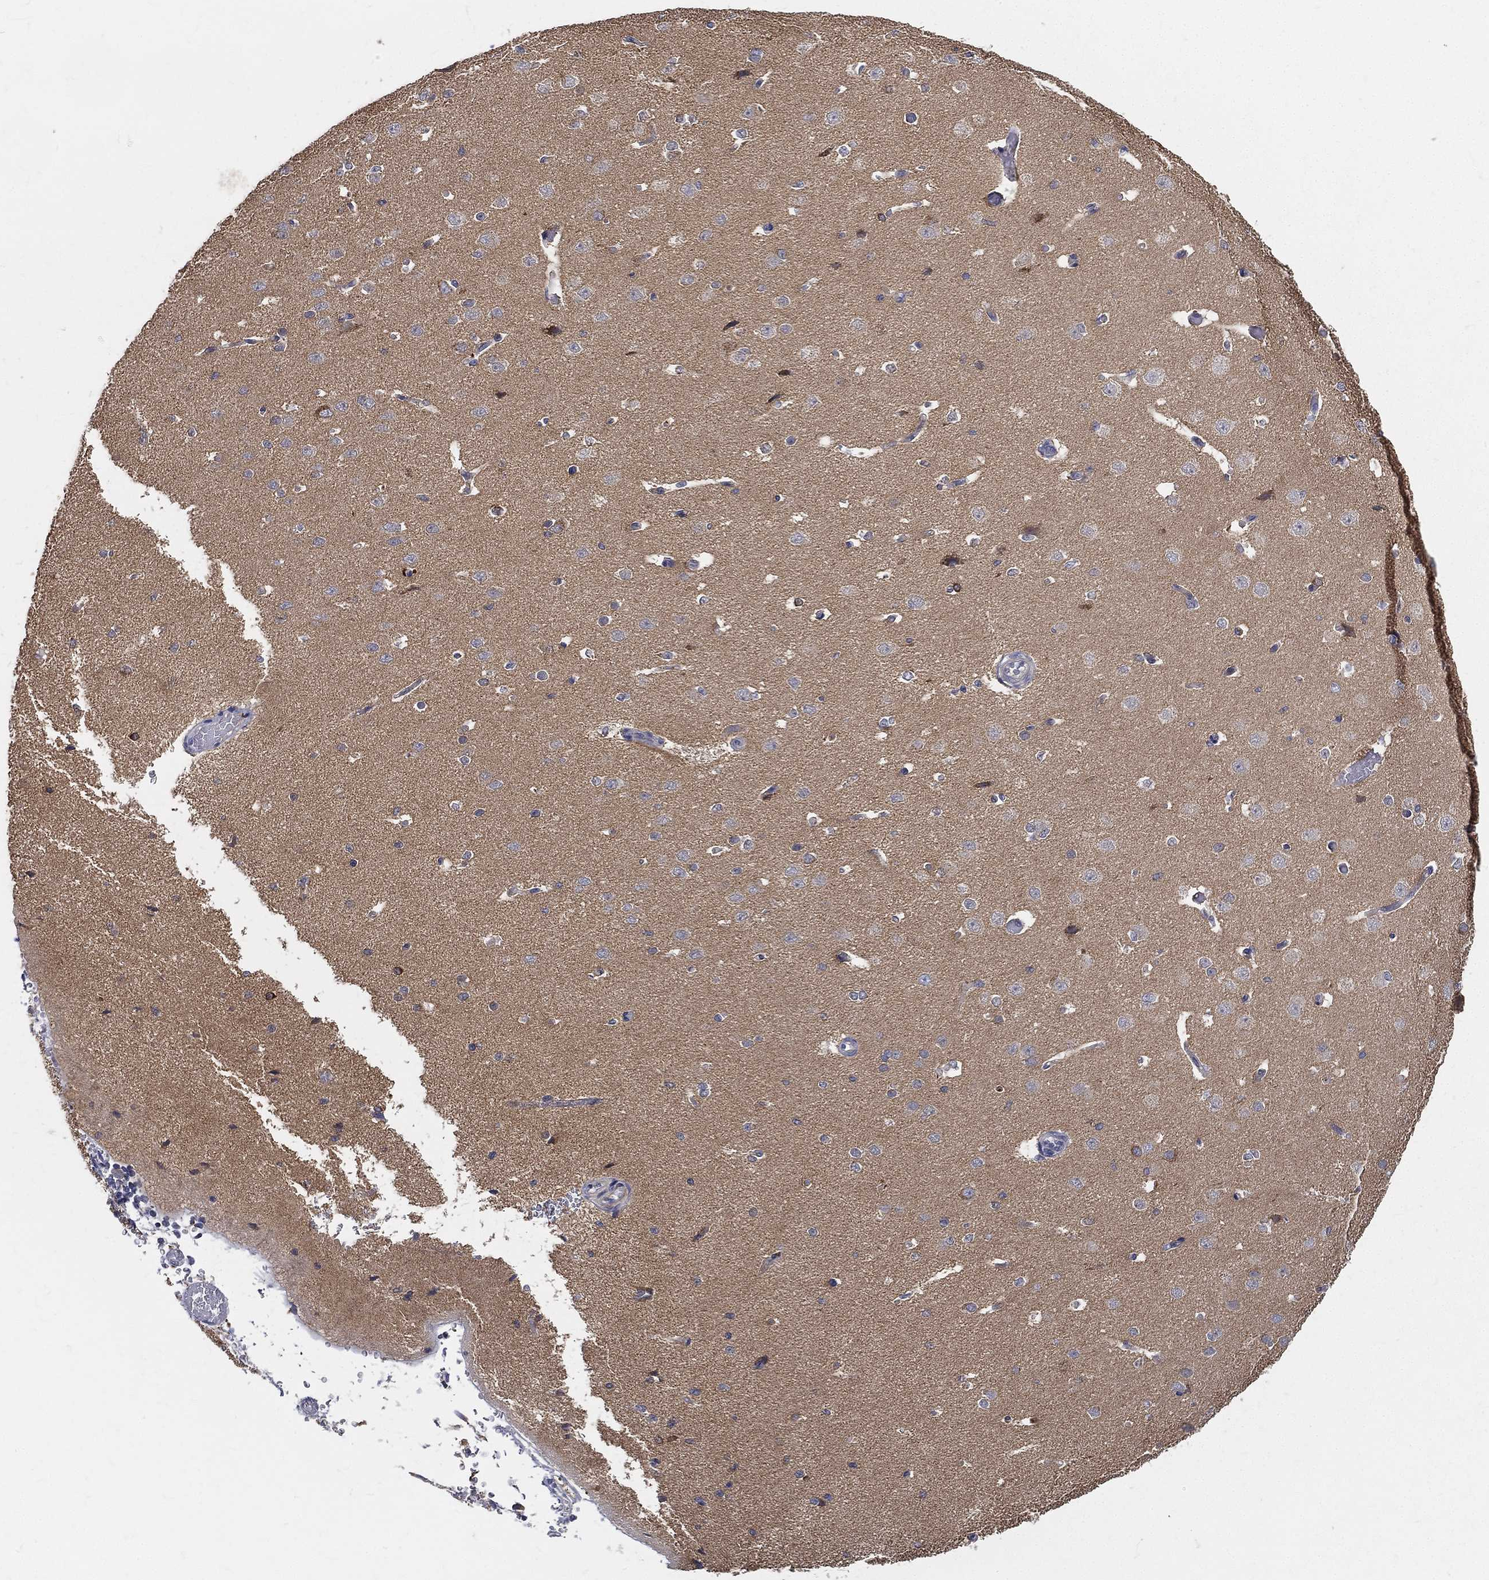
{"staining": {"intensity": "negative", "quantity": "none", "location": "none"}, "tissue": "cerebral cortex", "cell_type": "Endothelial cells", "image_type": "normal", "snomed": [{"axis": "morphology", "description": "Normal tissue, NOS"}, {"axis": "morphology", "description": "Inflammation, NOS"}, {"axis": "topography", "description": "Cerebral cortex"}], "caption": "Protein analysis of unremarkable cerebral cortex shows no significant staining in endothelial cells.", "gene": "PWWP3A", "patient": {"sex": "male", "age": 6}}